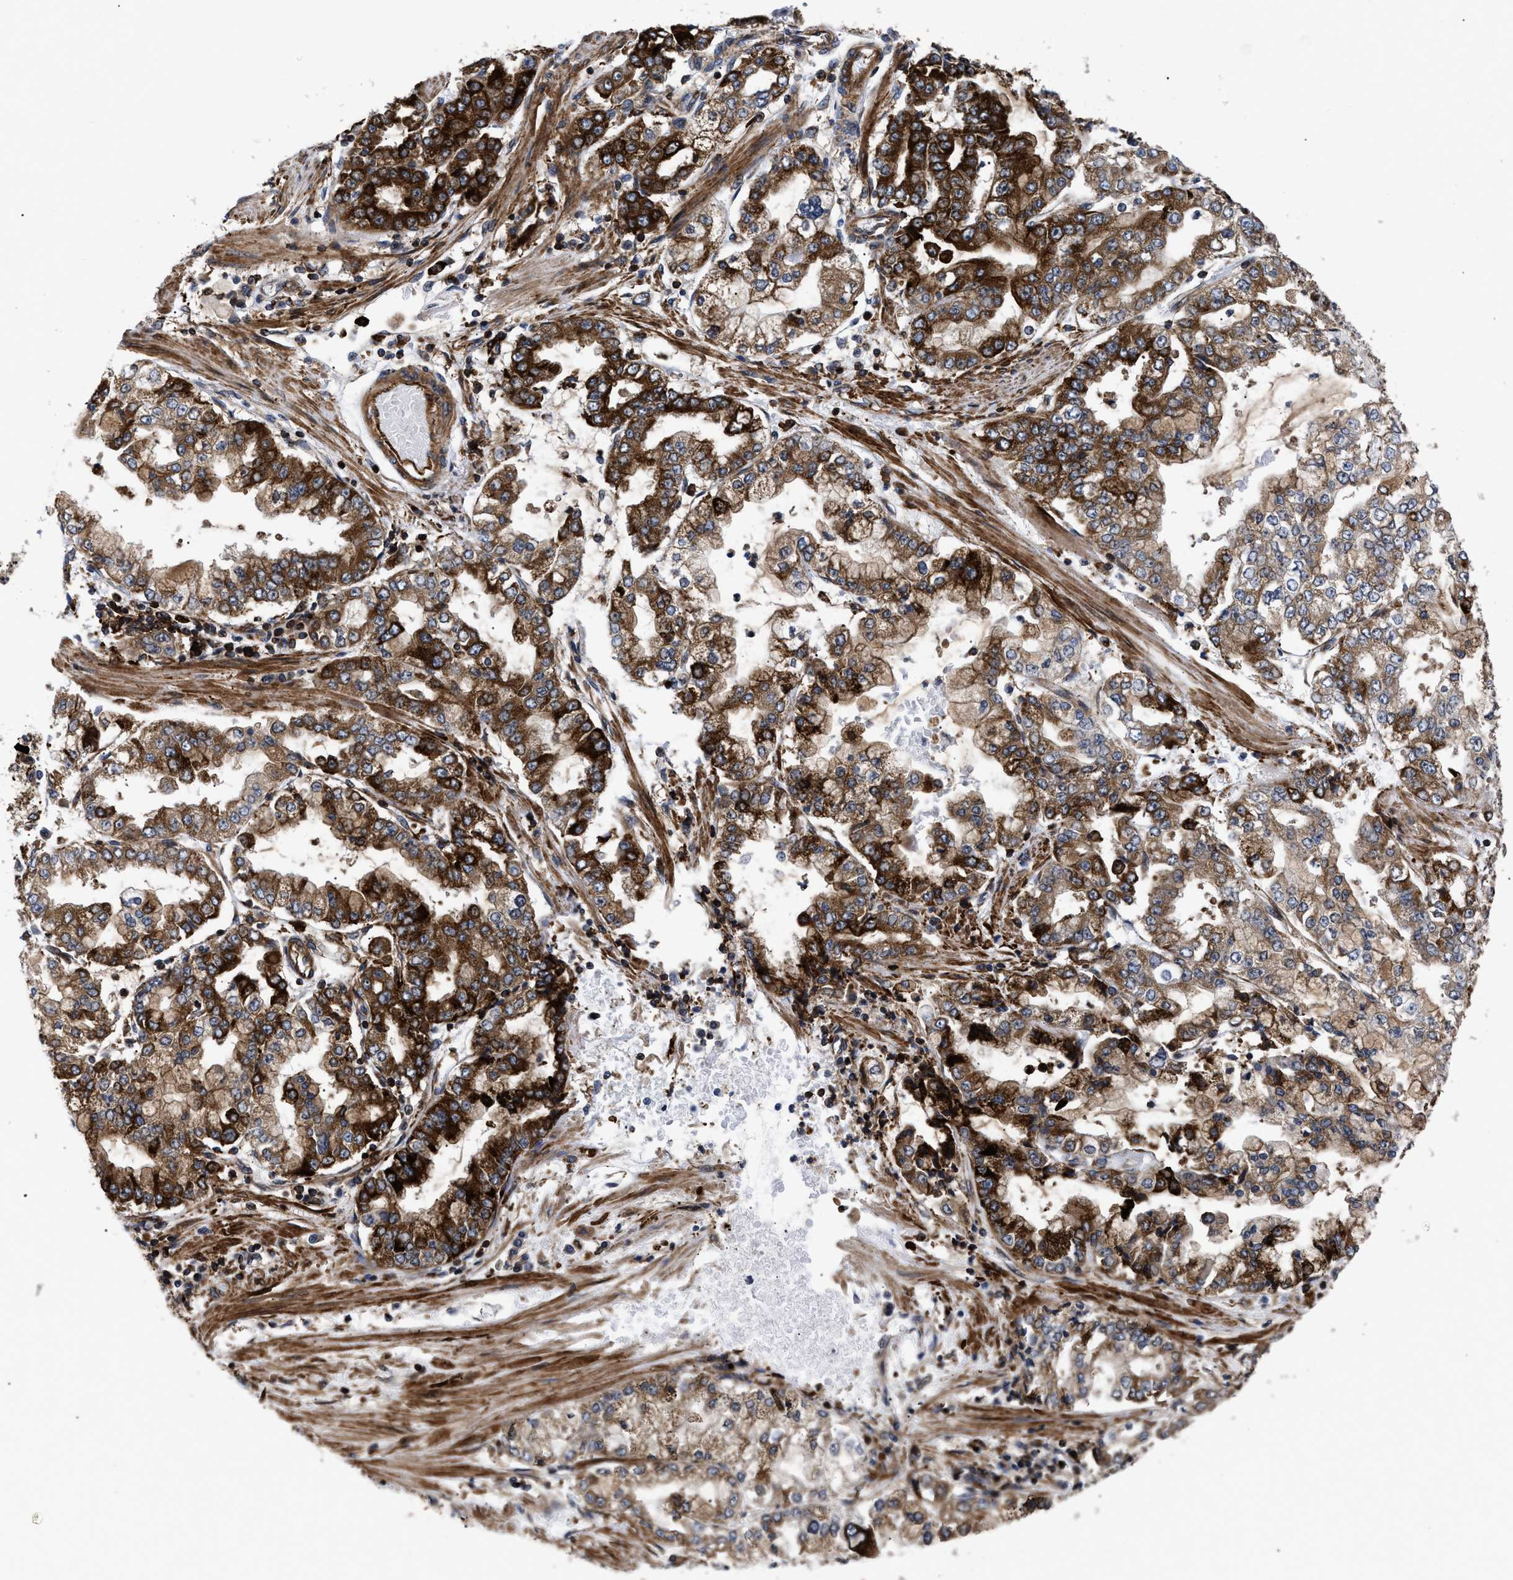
{"staining": {"intensity": "strong", "quantity": ">75%", "location": "cytoplasmic/membranous"}, "tissue": "stomach cancer", "cell_type": "Tumor cells", "image_type": "cancer", "snomed": [{"axis": "morphology", "description": "Adenocarcinoma, NOS"}, {"axis": "topography", "description": "Stomach"}], "caption": "Protein analysis of adenocarcinoma (stomach) tissue demonstrates strong cytoplasmic/membranous expression in about >75% of tumor cells.", "gene": "SPAST", "patient": {"sex": "male", "age": 76}}